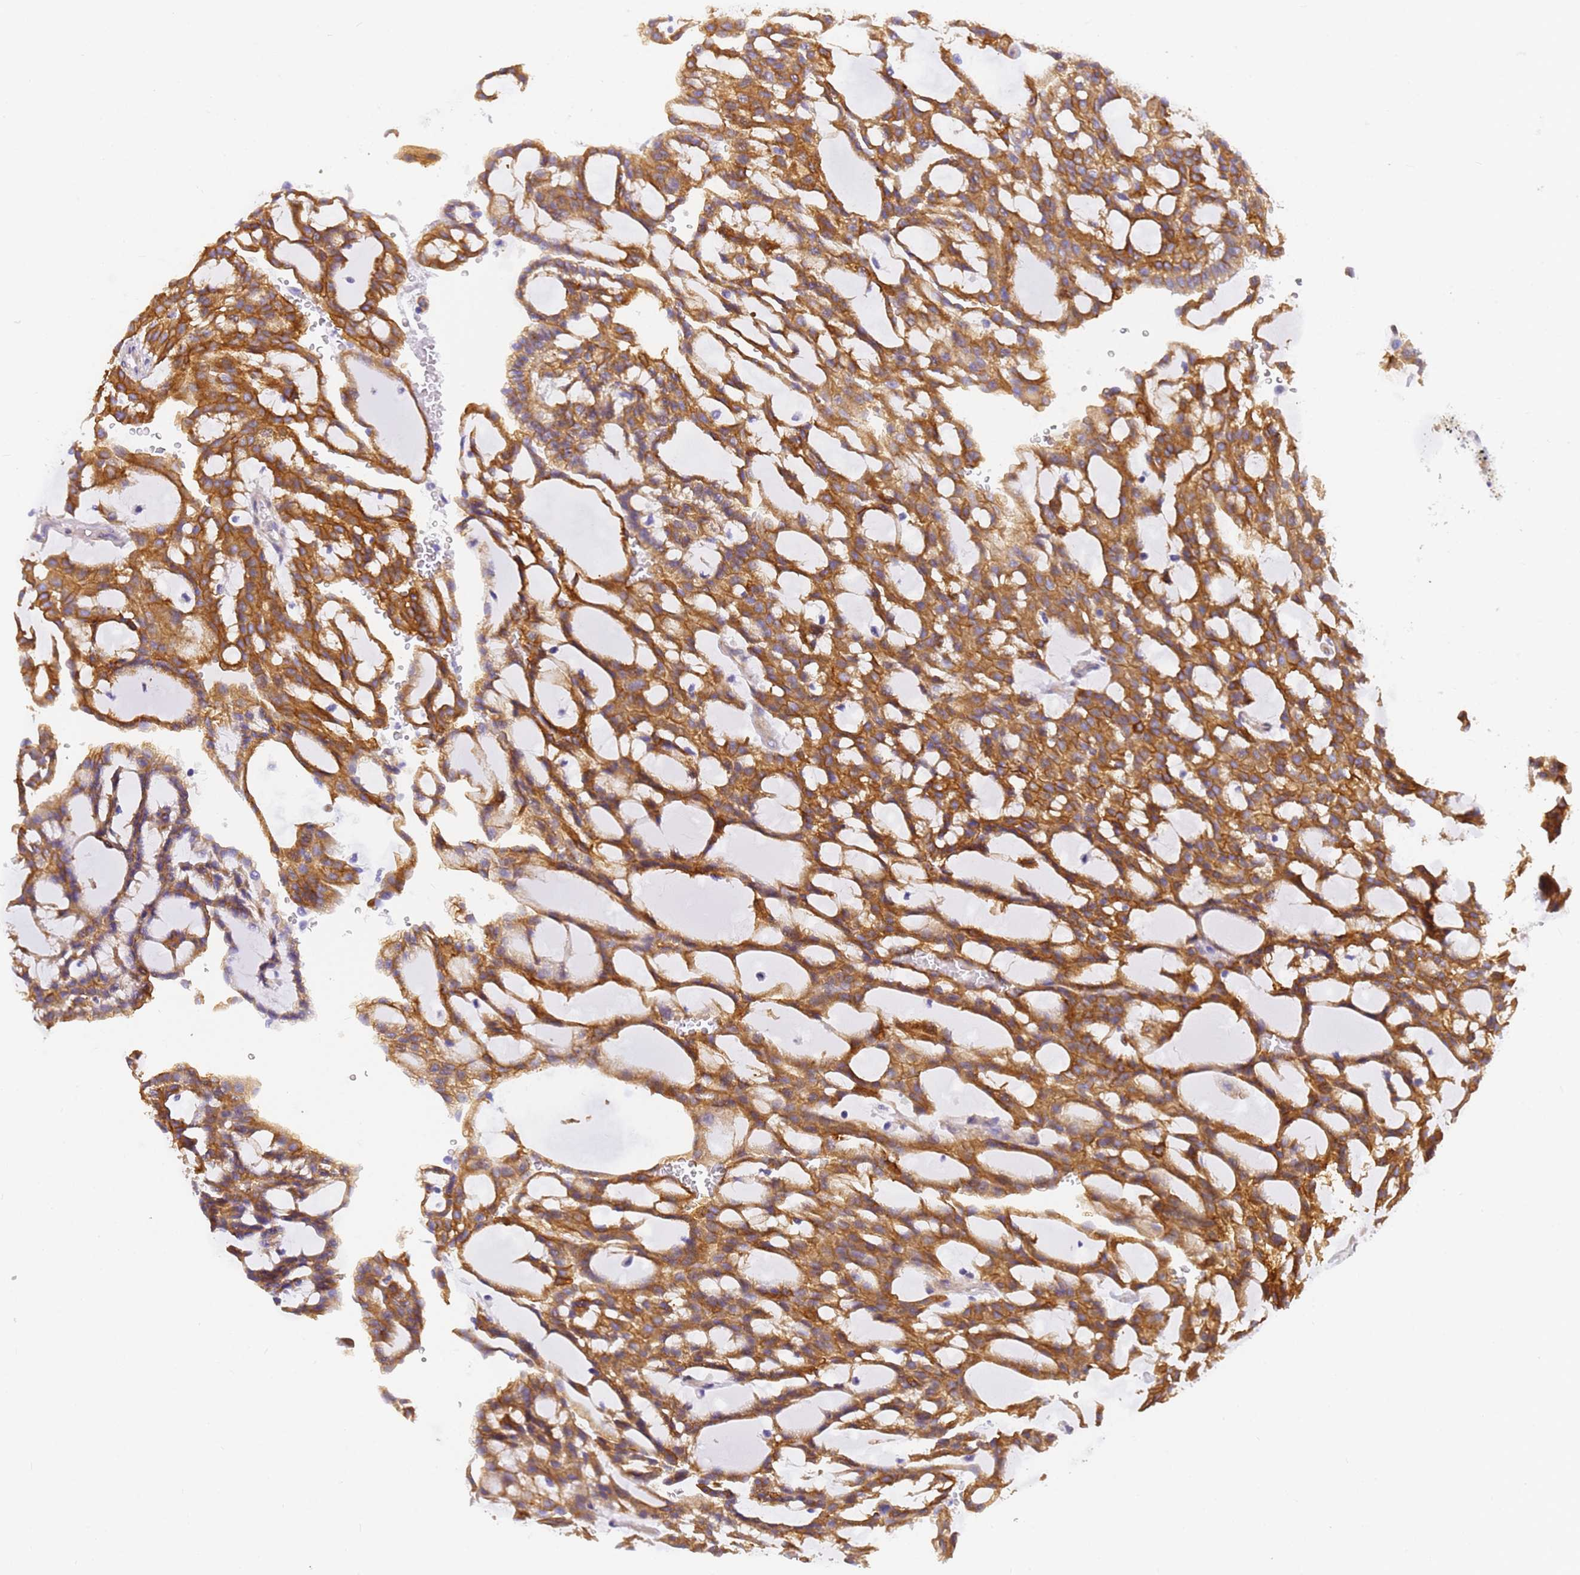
{"staining": {"intensity": "moderate", "quantity": ">75%", "location": "cytoplasmic/membranous"}, "tissue": "renal cancer", "cell_type": "Tumor cells", "image_type": "cancer", "snomed": [{"axis": "morphology", "description": "Adenocarcinoma, NOS"}, {"axis": "topography", "description": "Kidney"}], "caption": "IHC (DAB) staining of adenocarcinoma (renal) shows moderate cytoplasmic/membranous protein expression in approximately >75% of tumor cells.", "gene": "MVB12A", "patient": {"sex": "male", "age": 63}}